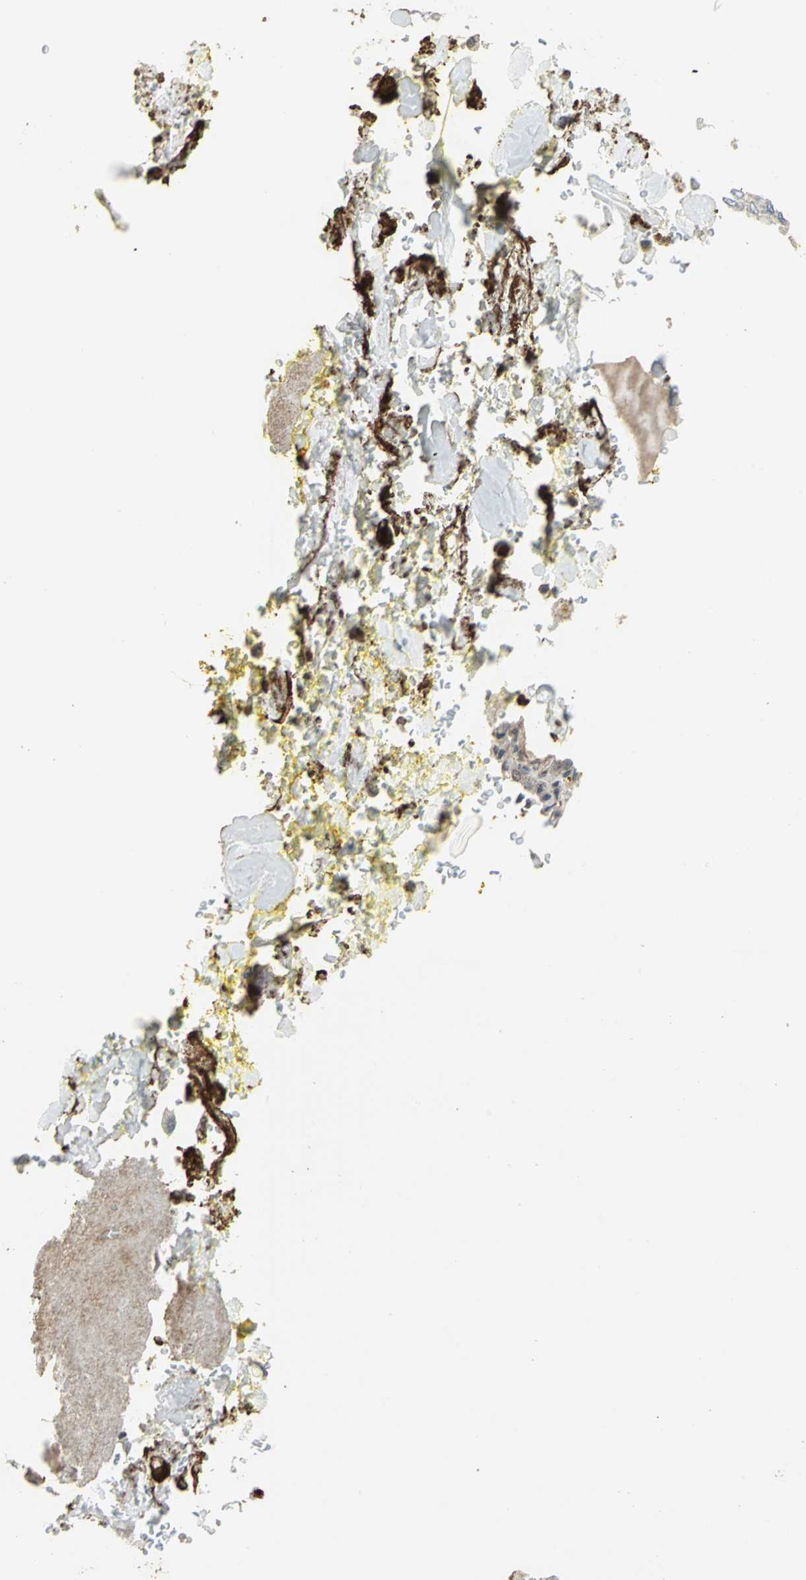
{"staining": {"intensity": "weak", "quantity": "25%-75%", "location": "cytoplasmic/membranous"}, "tissue": "thyroid cancer", "cell_type": "Tumor cells", "image_type": "cancer", "snomed": [{"axis": "morphology", "description": "Papillary adenocarcinoma, NOS"}, {"axis": "topography", "description": "Thyroid gland"}], "caption": "Approximately 25%-75% of tumor cells in thyroid cancer demonstrate weak cytoplasmic/membranous protein staining as visualized by brown immunohistochemical staining.", "gene": "DNAJB4", "patient": {"sex": "male", "age": 20}}